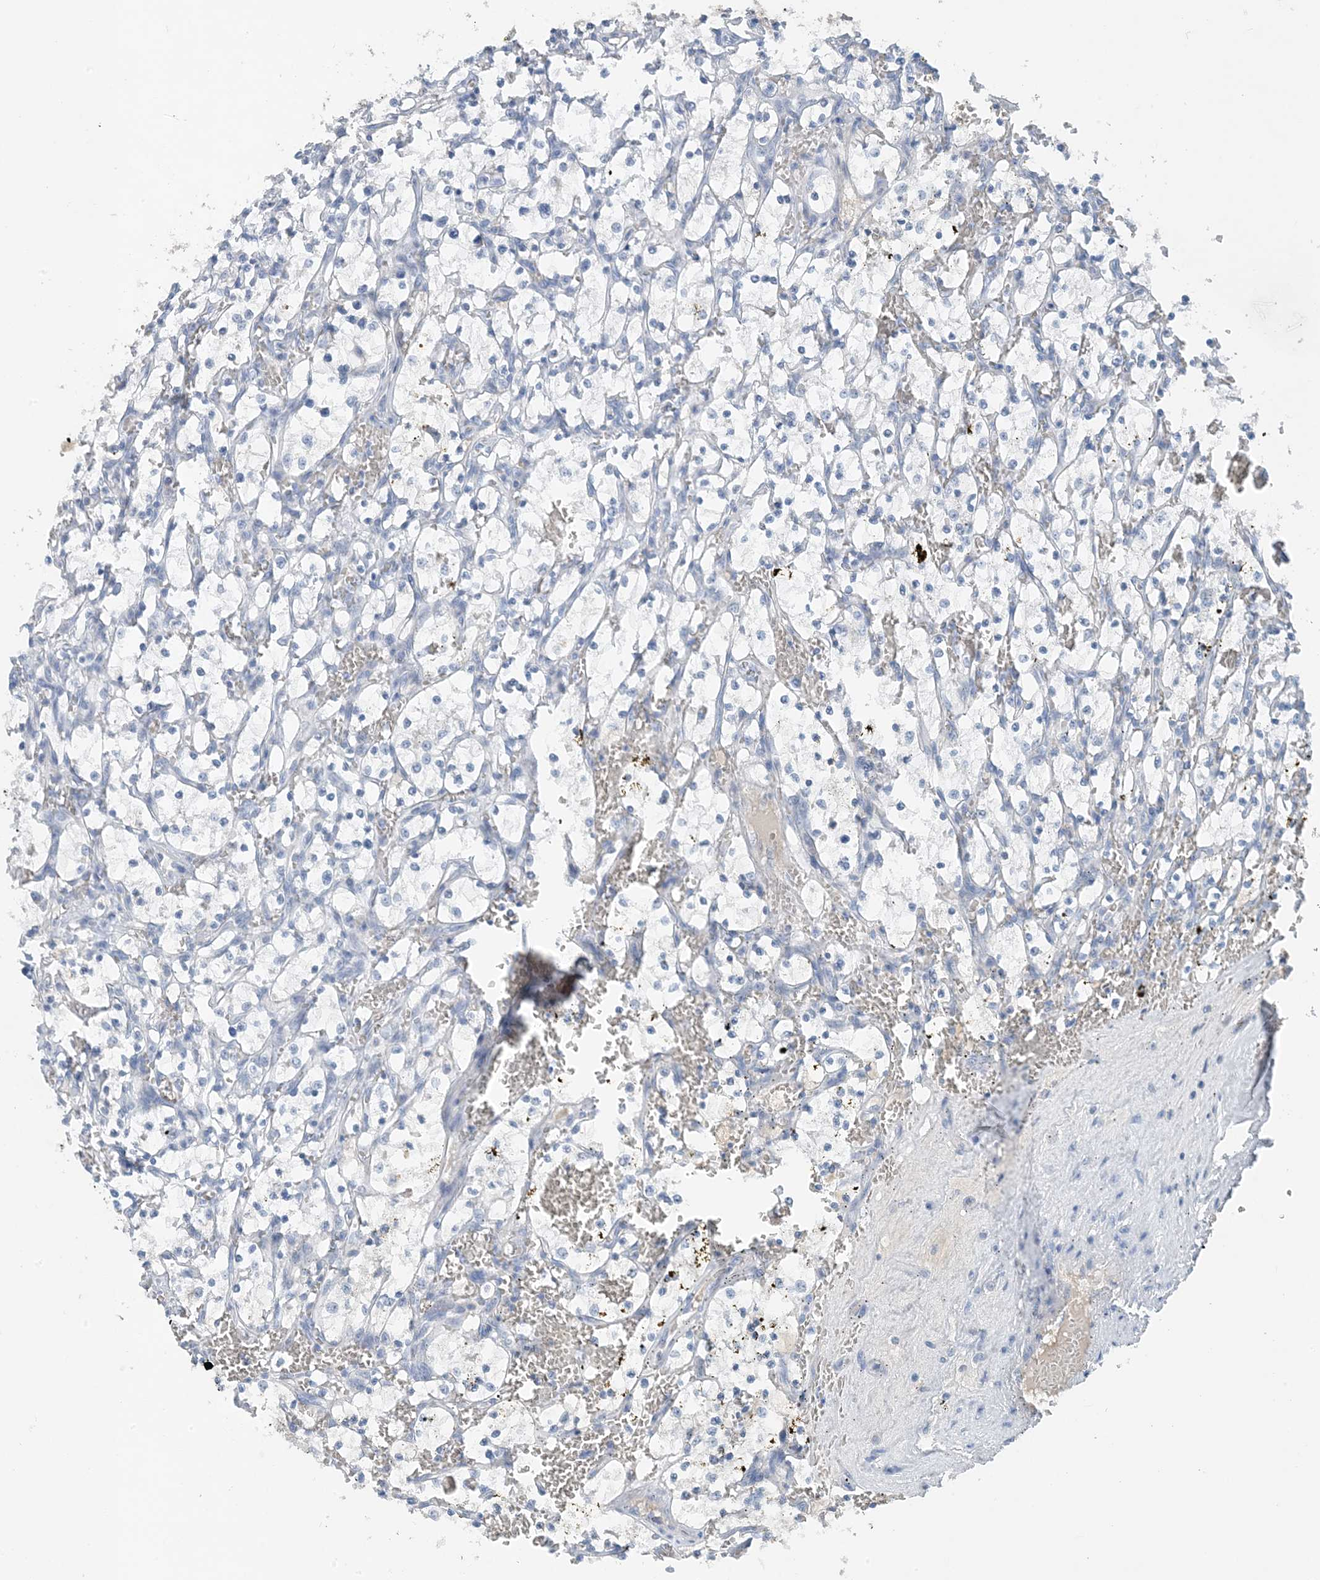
{"staining": {"intensity": "negative", "quantity": "none", "location": "none"}, "tissue": "renal cancer", "cell_type": "Tumor cells", "image_type": "cancer", "snomed": [{"axis": "morphology", "description": "Adenocarcinoma, NOS"}, {"axis": "topography", "description": "Kidney"}], "caption": "Adenocarcinoma (renal) was stained to show a protein in brown. There is no significant expression in tumor cells.", "gene": "CTRL", "patient": {"sex": "female", "age": 69}}